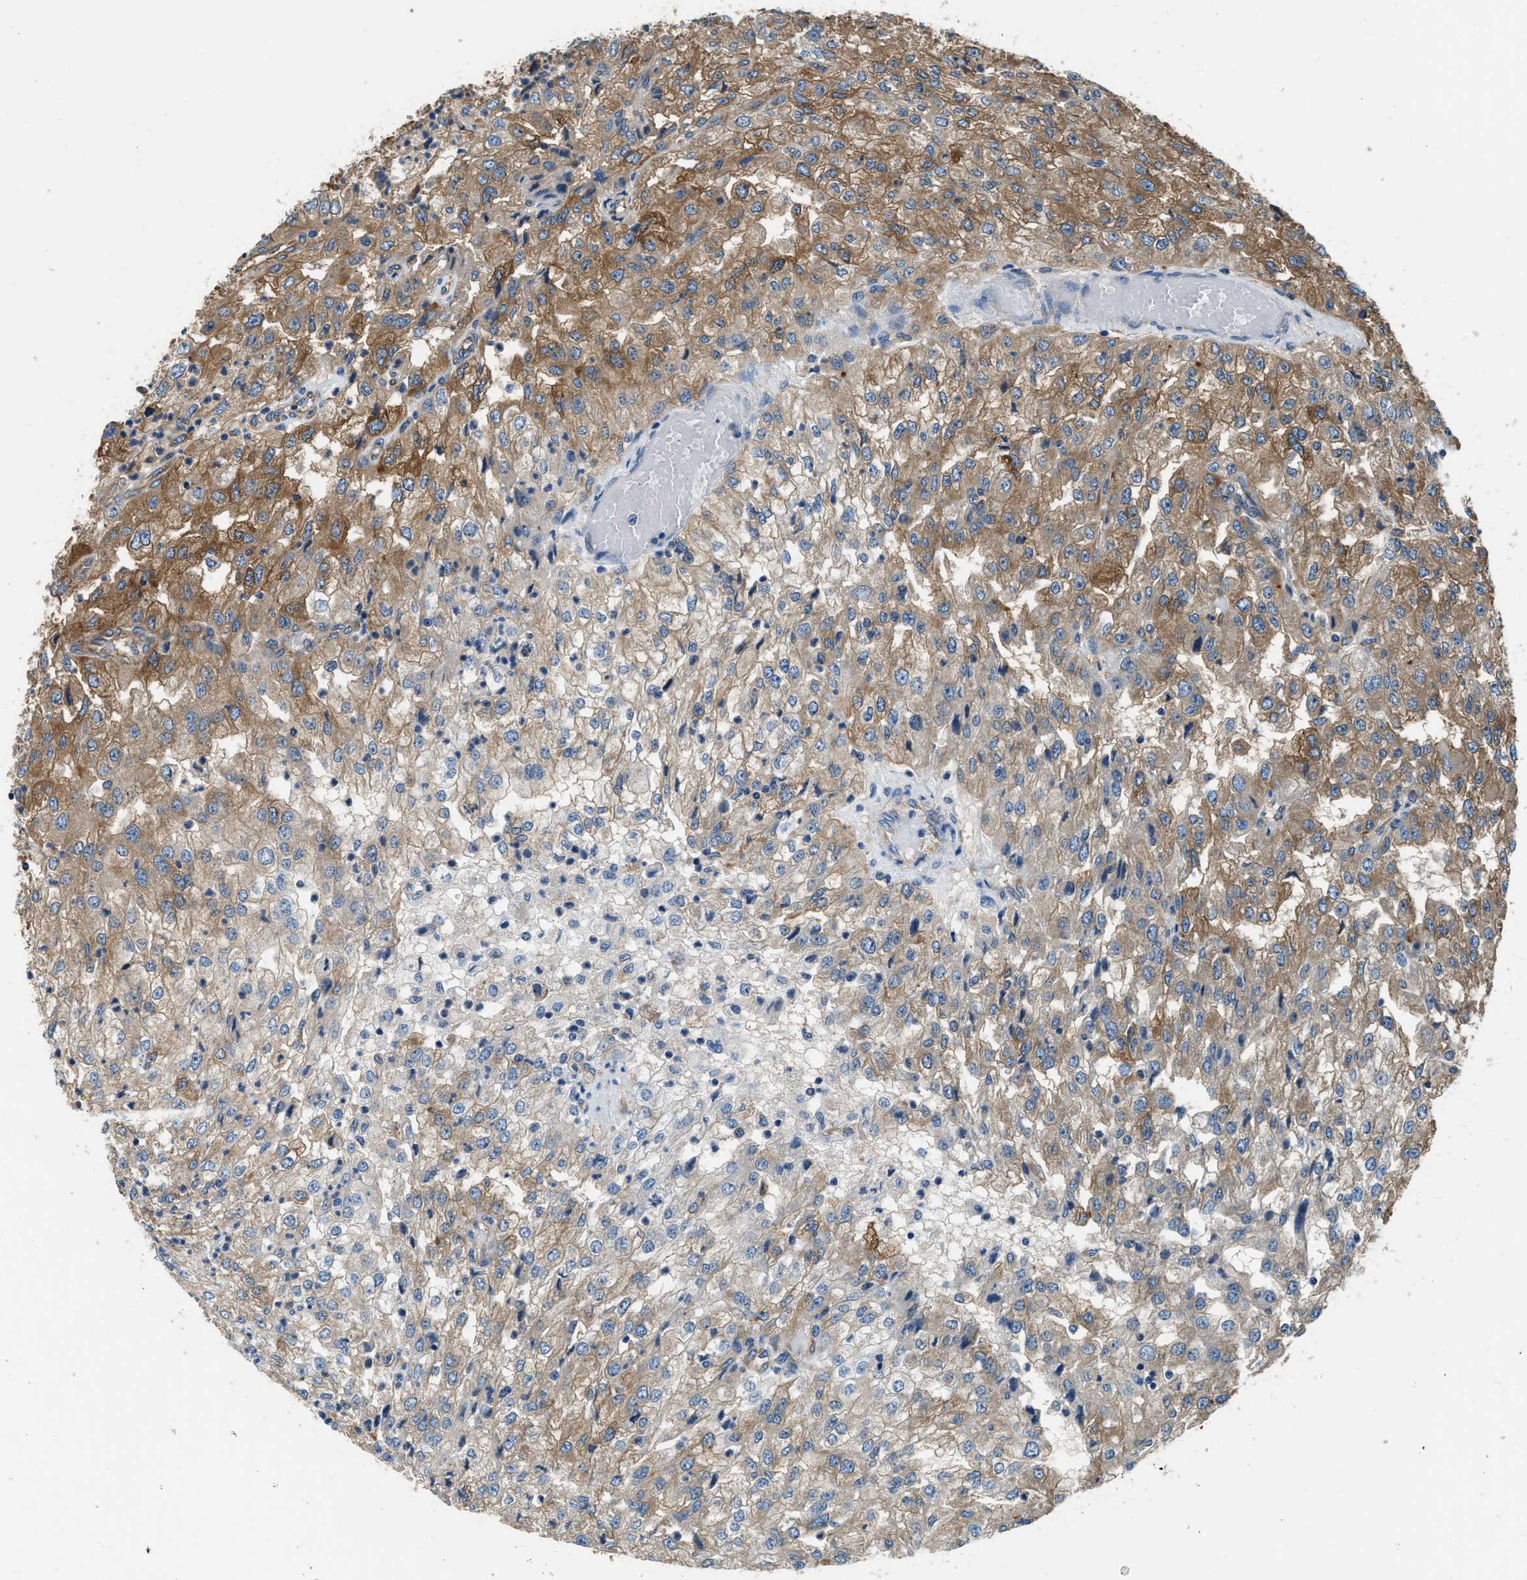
{"staining": {"intensity": "moderate", "quantity": ">75%", "location": "cytoplasmic/membranous"}, "tissue": "renal cancer", "cell_type": "Tumor cells", "image_type": "cancer", "snomed": [{"axis": "morphology", "description": "Adenocarcinoma, NOS"}, {"axis": "topography", "description": "Kidney"}], "caption": "Adenocarcinoma (renal) stained with a protein marker reveals moderate staining in tumor cells.", "gene": "EEA1", "patient": {"sex": "female", "age": 54}}